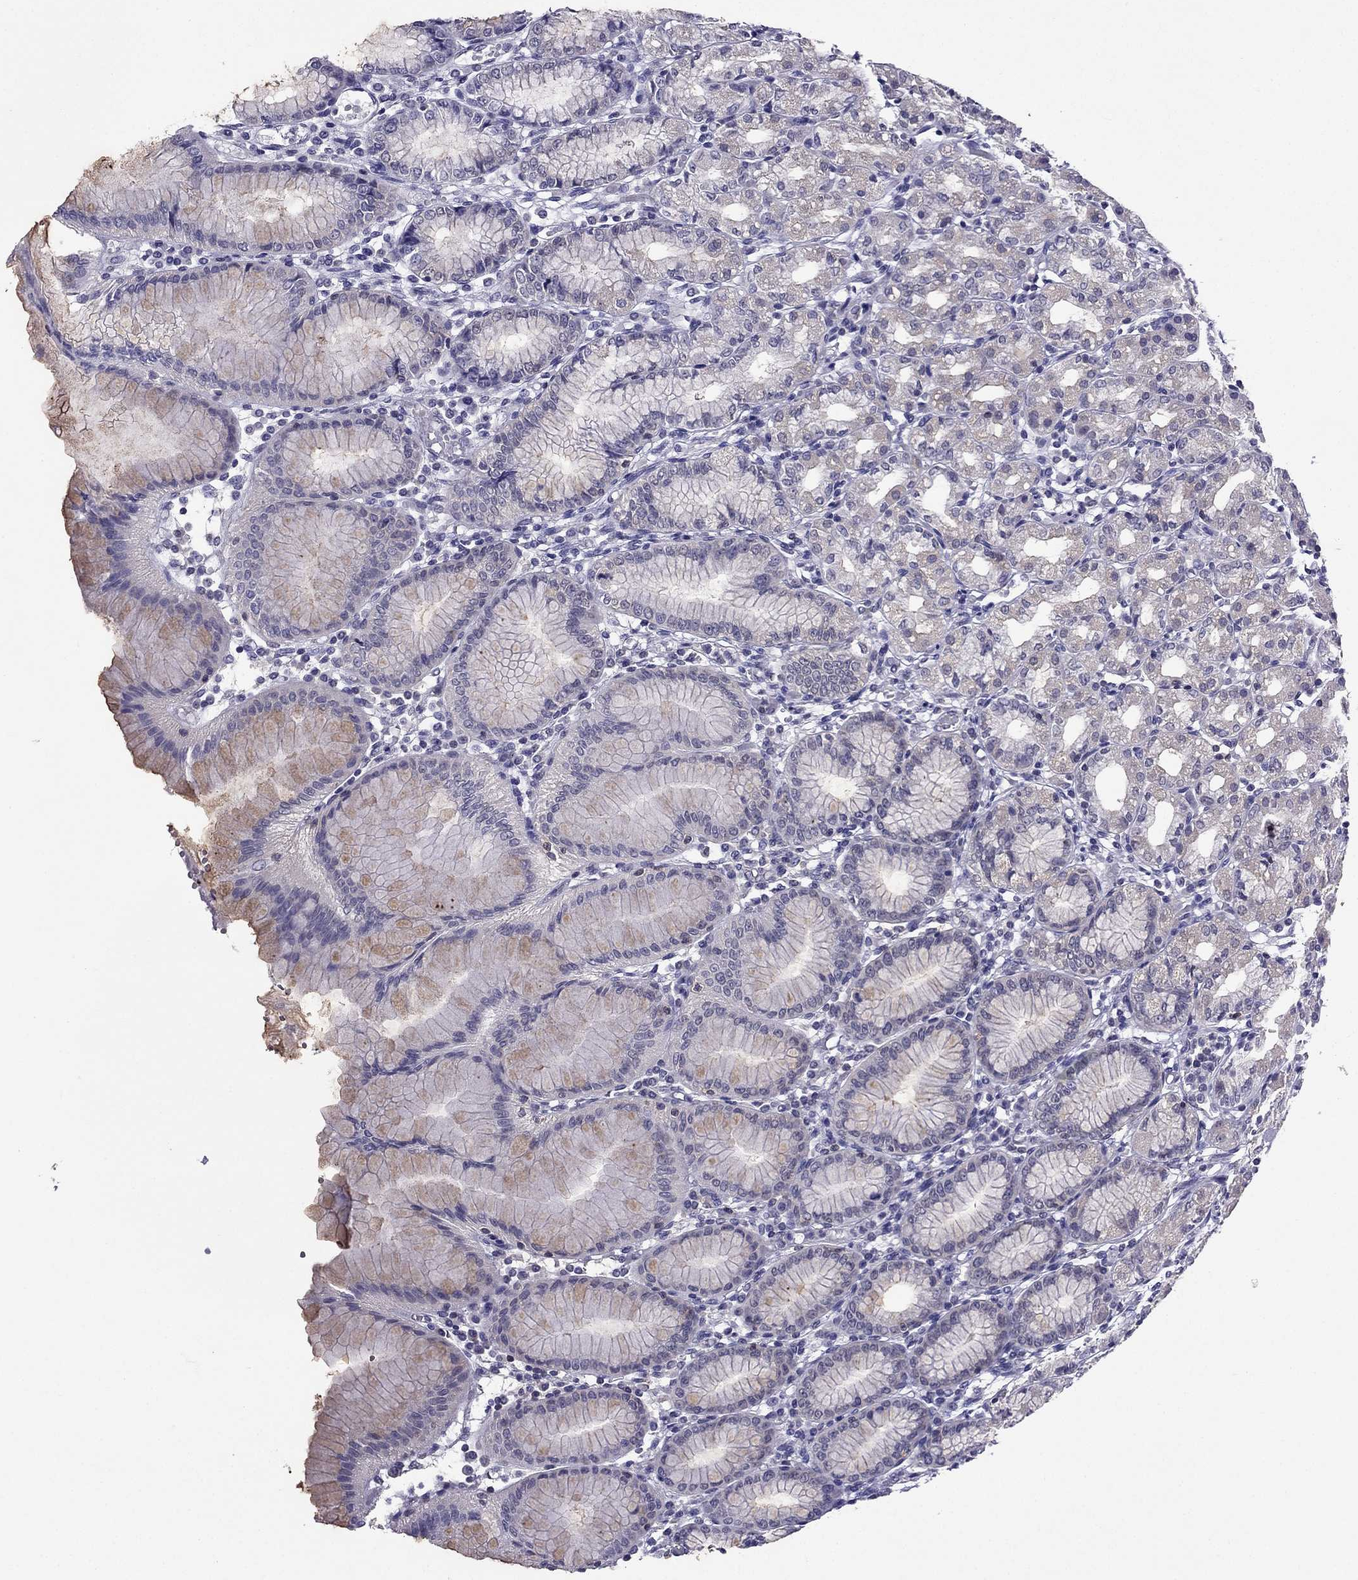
{"staining": {"intensity": "weak", "quantity": "25%-75%", "location": "cytoplasmic/membranous"}, "tissue": "stomach", "cell_type": "Glandular cells", "image_type": "normal", "snomed": [{"axis": "morphology", "description": "Normal tissue, NOS"}, {"axis": "topography", "description": "Skeletal muscle"}, {"axis": "topography", "description": "Stomach"}], "caption": "Immunohistochemistry (IHC) image of benign stomach: human stomach stained using immunohistochemistry displays low levels of weak protein expression localized specifically in the cytoplasmic/membranous of glandular cells, appearing as a cytoplasmic/membranous brown color.", "gene": "AAK1", "patient": {"sex": "female", "age": 57}}